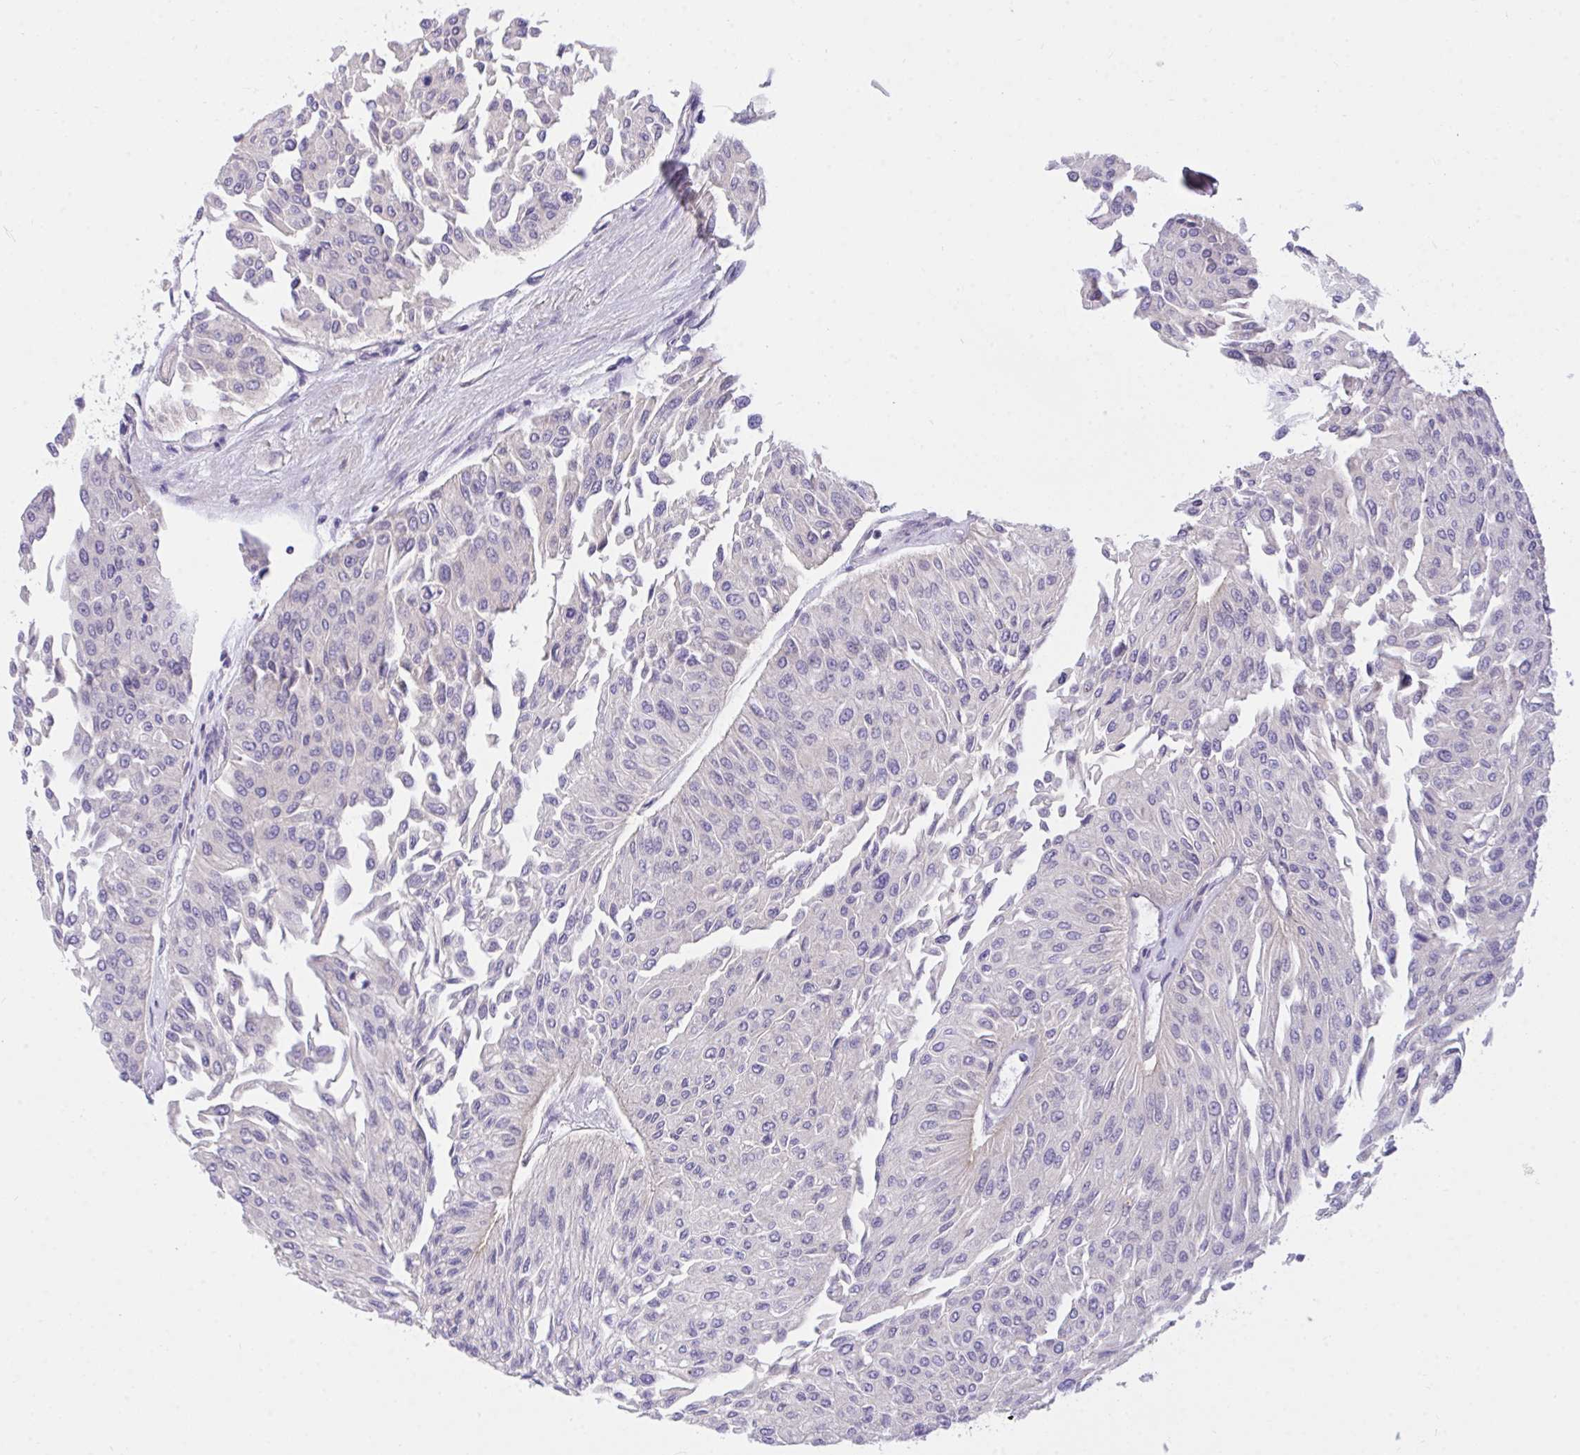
{"staining": {"intensity": "negative", "quantity": "none", "location": "none"}, "tissue": "urothelial cancer", "cell_type": "Tumor cells", "image_type": "cancer", "snomed": [{"axis": "morphology", "description": "Urothelial carcinoma, Low grade"}, {"axis": "topography", "description": "Urinary bladder"}], "caption": "Histopathology image shows no significant protein staining in tumor cells of low-grade urothelial carcinoma.", "gene": "TLN2", "patient": {"sex": "male", "age": 67}}